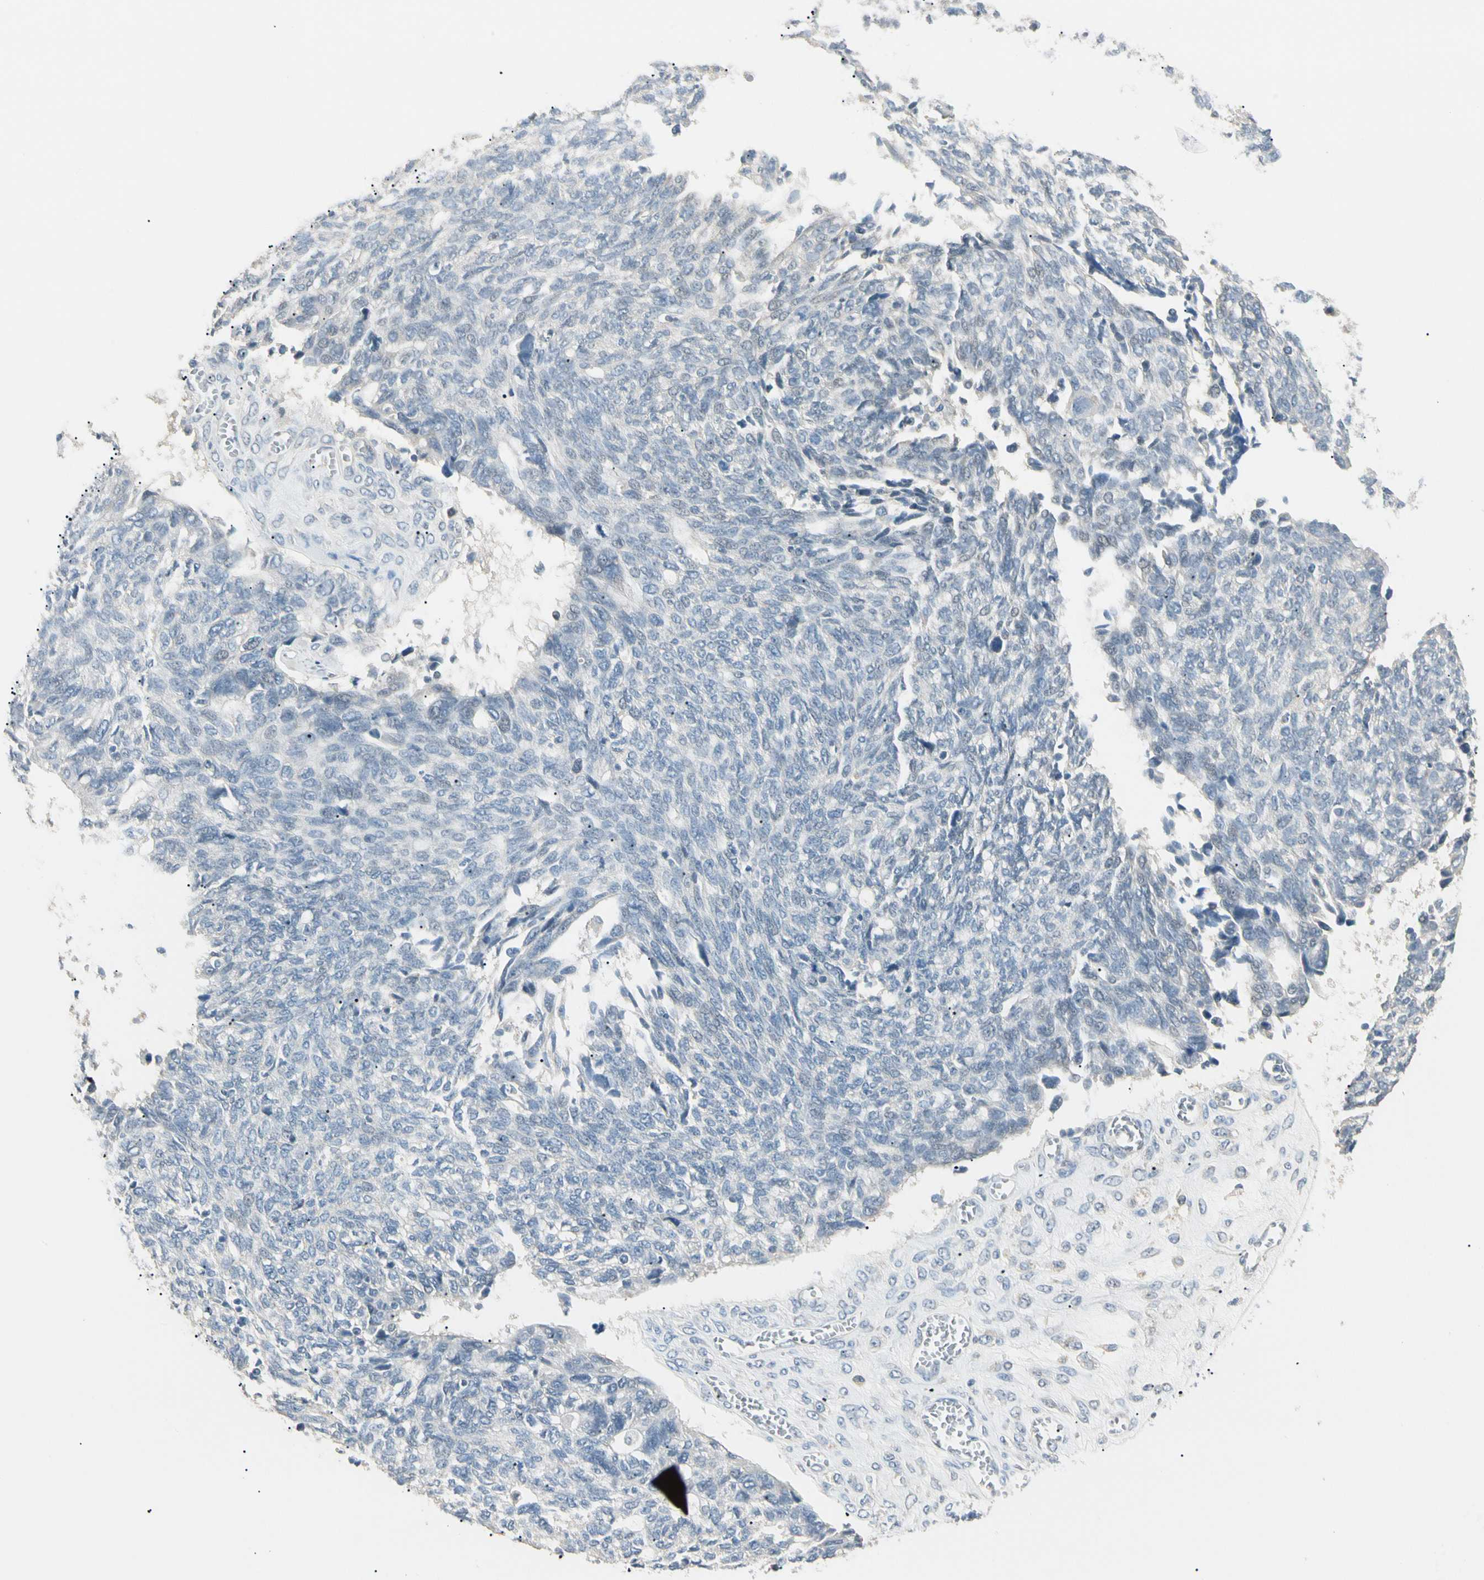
{"staining": {"intensity": "negative", "quantity": "none", "location": "none"}, "tissue": "ovarian cancer", "cell_type": "Tumor cells", "image_type": "cancer", "snomed": [{"axis": "morphology", "description": "Cystadenocarcinoma, serous, NOS"}, {"axis": "topography", "description": "Ovary"}], "caption": "The histopathology image shows no staining of tumor cells in ovarian cancer. The staining was performed using DAB (3,3'-diaminobenzidine) to visualize the protein expression in brown, while the nuclei were stained in blue with hematoxylin (Magnification: 20x).", "gene": "GNE", "patient": {"sex": "female", "age": 79}}